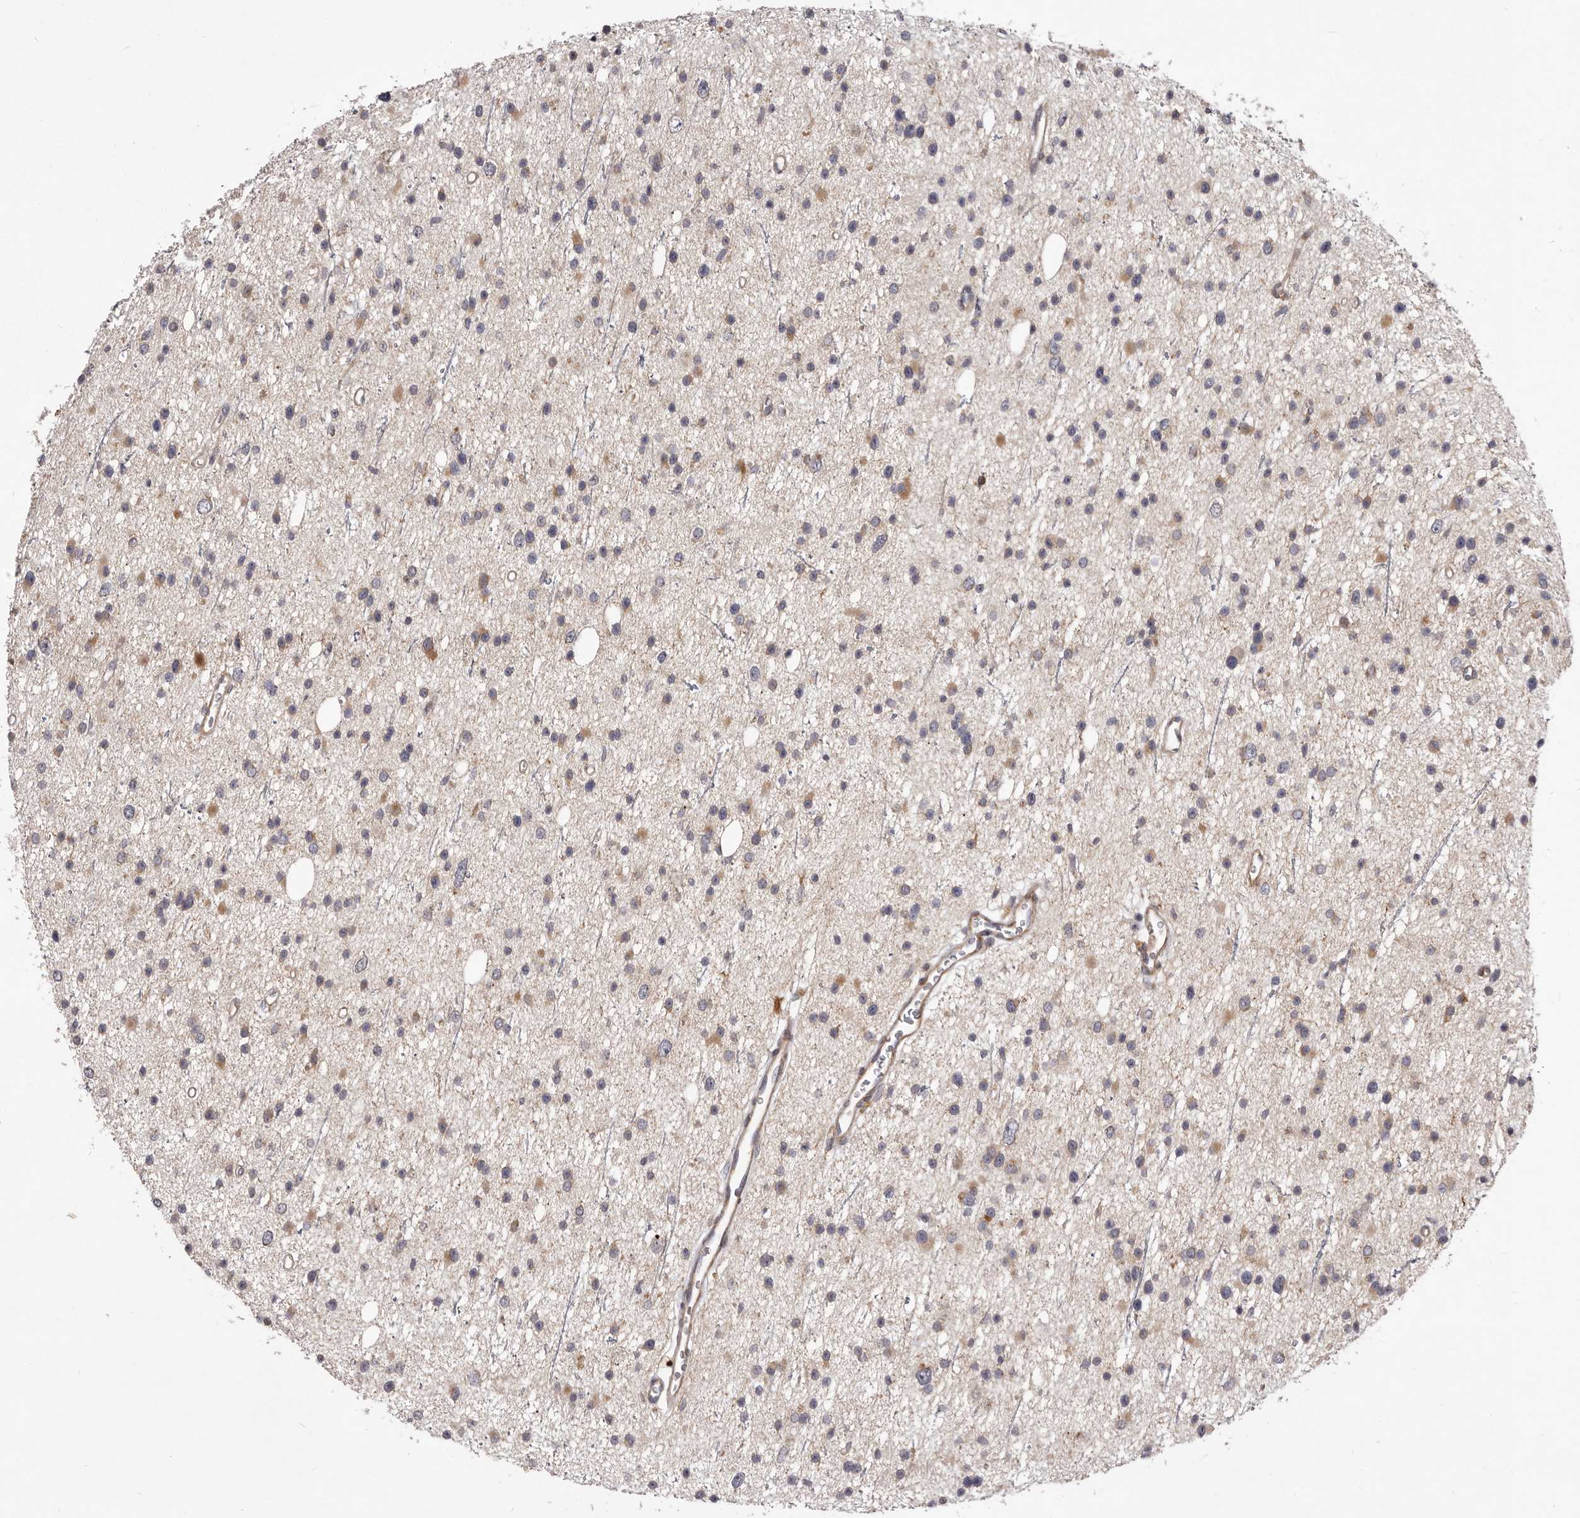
{"staining": {"intensity": "moderate", "quantity": "<25%", "location": "cytoplasmic/membranous"}, "tissue": "glioma", "cell_type": "Tumor cells", "image_type": "cancer", "snomed": [{"axis": "morphology", "description": "Glioma, malignant, Low grade"}, {"axis": "topography", "description": "Cerebral cortex"}], "caption": "Immunohistochemistry (DAB (3,3'-diaminobenzidine)) staining of glioma reveals moderate cytoplasmic/membranous protein staining in approximately <25% of tumor cells. The staining was performed using DAB (3,3'-diaminobenzidine), with brown indicating positive protein expression. Nuclei are stained blue with hematoxylin.", "gene": "ALPK1", "patient": {"sex": "female", "age": 39}}